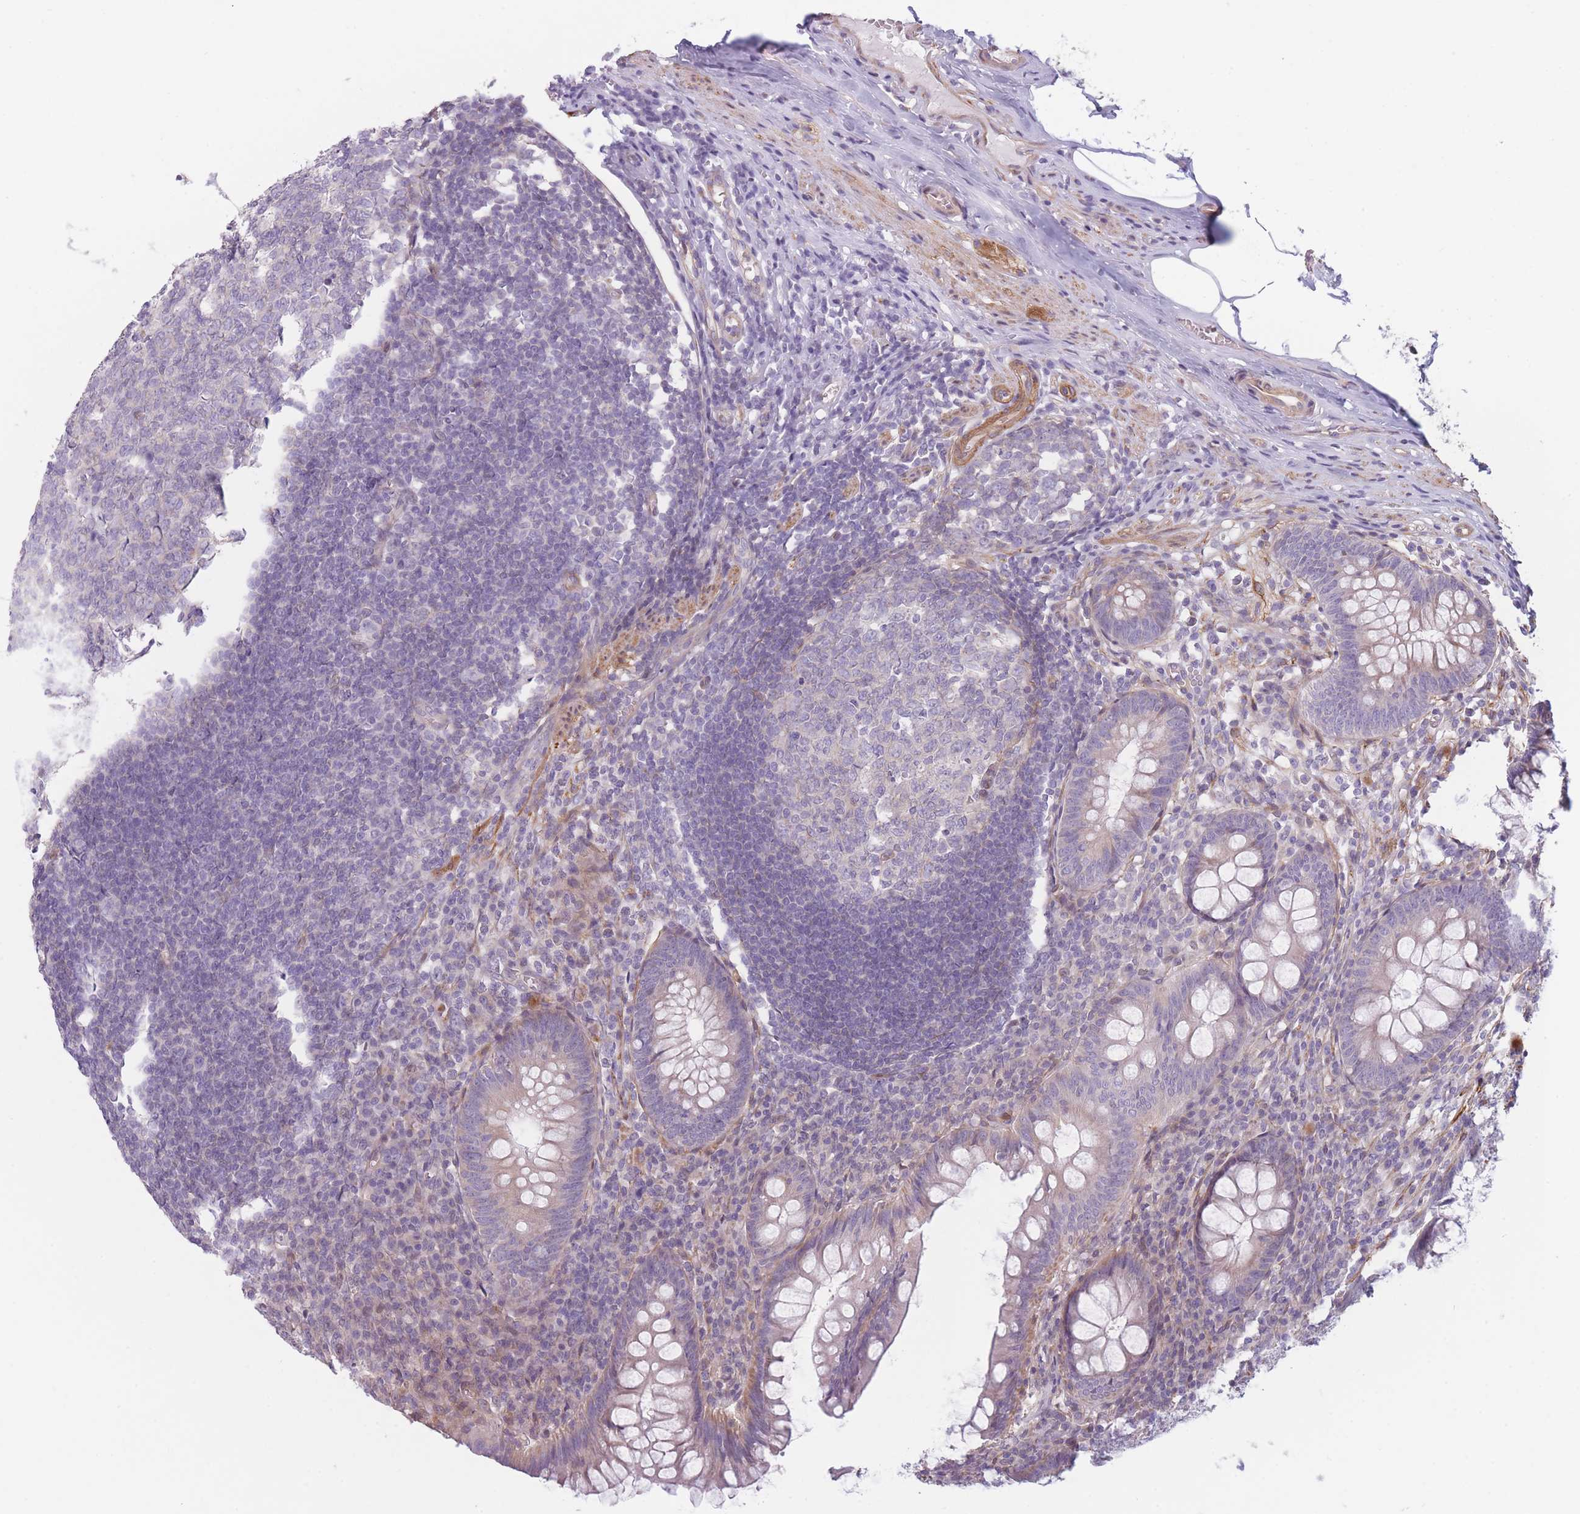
{"staining": {"intensity": "weak", "quantity": "25%-75%", "location": "cytoplasmic/membranous"}, "tissue": "appendix", "cell_type": "Glandular cells", "image_type": "normal", "snomed": [{"axis": "morphology", "description": "Normal tissue, NOS"}, {"axis": "topography", "description": "Appendix"}], "caption": "Normal appendix was stained to show a protein in brown. There is low levels of weak cytoplasmic/membranous expression in about 25%-75% of glandular cells.", "gene": "SLC7A6", "patient": {"sex": "male", "age": 56}}